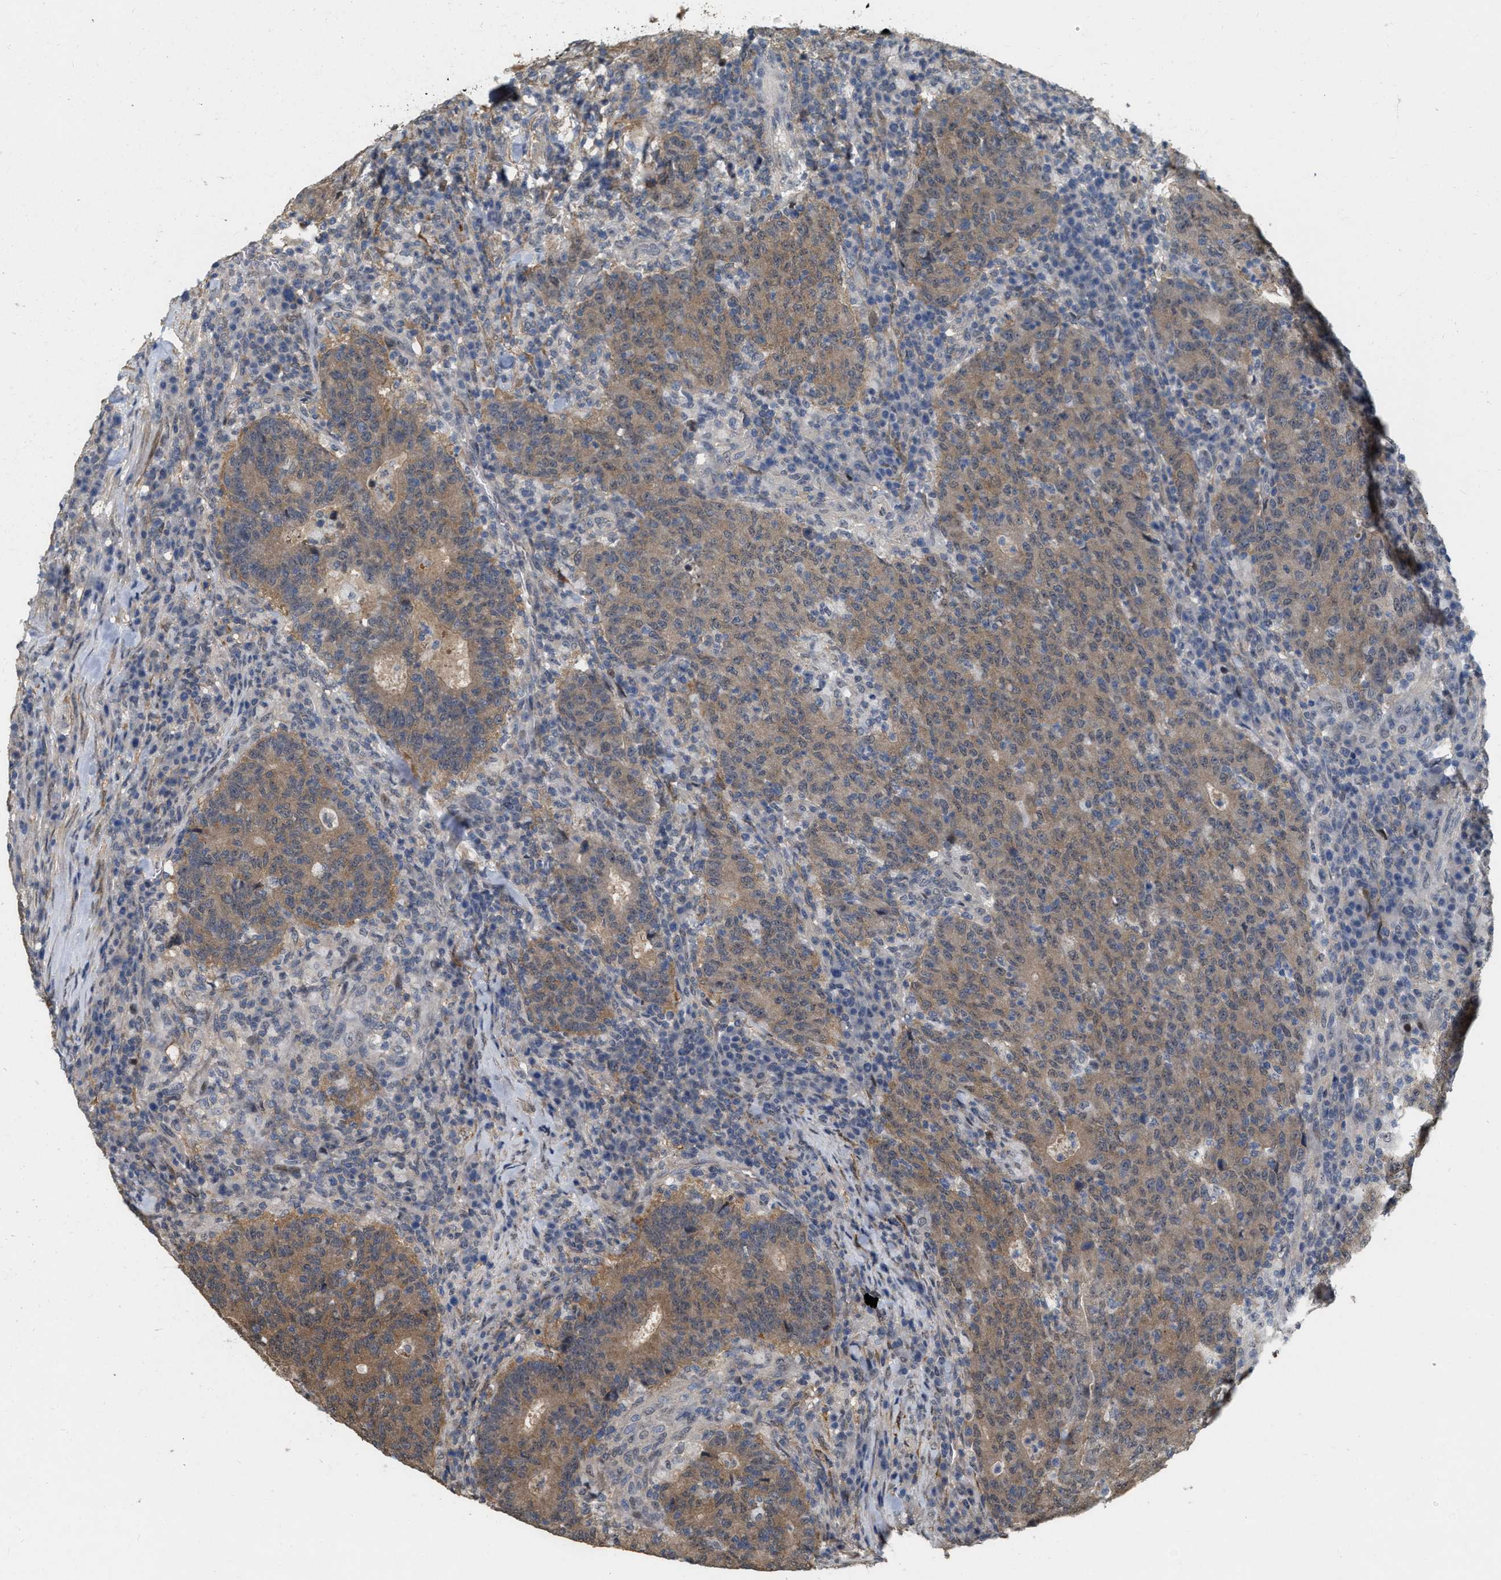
{"staining": {"intensity": "moderate", "quantity": ">75%", "location": "cytoplasmic/membranous"}, "tissue": "colorectal cancer", "cell_type": "Tumor cells", "image_type": "cancer", "snomed": [{"axis": "morphology", "description": "Adenocarcinoma, NOS"}, {"axis": "topography", "description": "Colon"}], "caption": "Colorectal adenocarcinoma was stained to show a protein in brown. There is medium levels of moderate cytoplasmic/membranous positivity in about >75% of tumor cells. The staining was performed using DAB (3,3'-diaminobenzidine), with brown indicating positive protein expression. Nuclei are stained blue with hematoxylin.", "gene": "RUVBL1", "patient": {"sex": "female", "age": 75}}